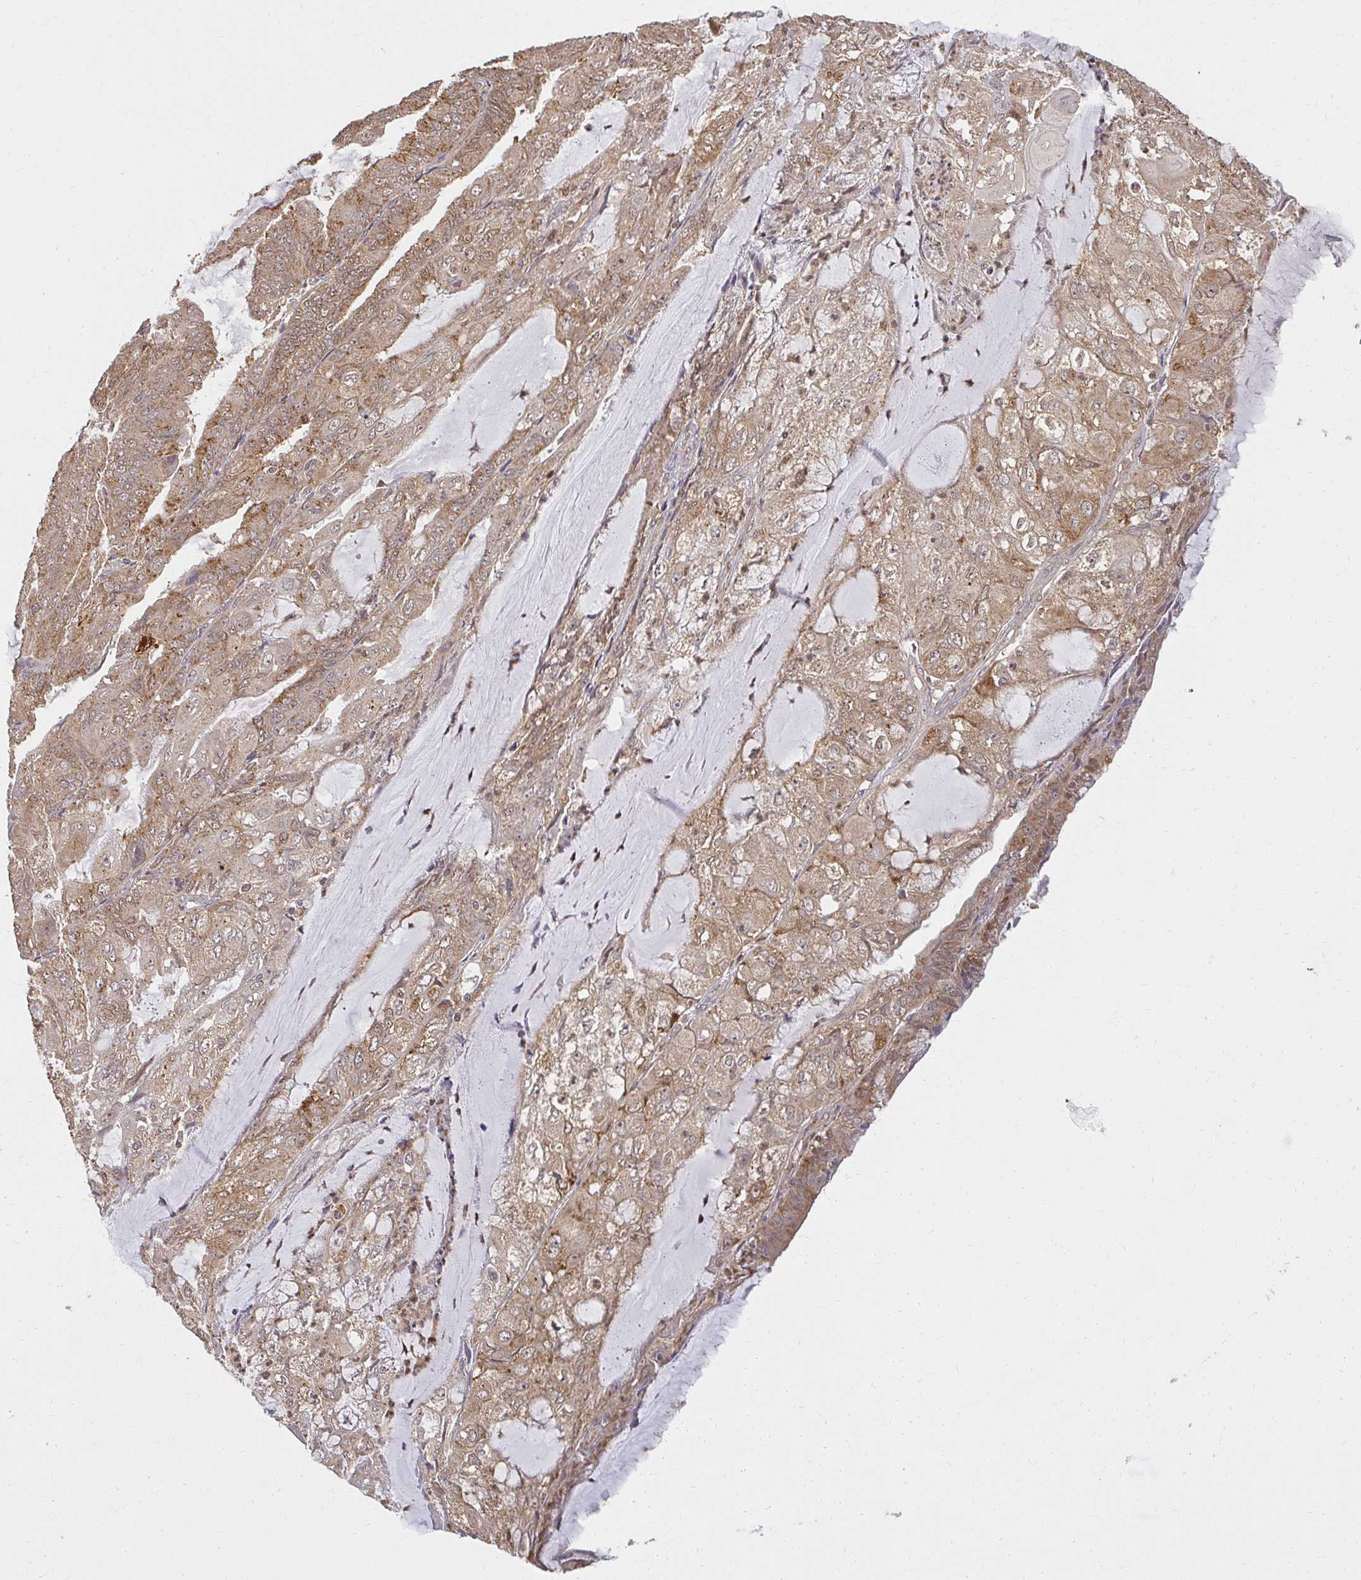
{"staining": {"intensity": "moderate", "quantity": ">75%", "location": "cytoplasmic/membranous"}, "tissue": "endometrial cancer", "cell_type": "Tumor cells", "image_type": "cancer", "snomed": [{"axis": "morphology", "description": "Adenocarcinoma, NOS"}, {"axis": "topography", "description": "Endometrium"}], "caption": "Immunohistochemical staining of endometrial cancer reveals moderate cytoplasmic/membranous protein staining in approximately >75% of tumor cells.", "gene": "LARS2", "patient": {"sex": "female", "age": 81}}